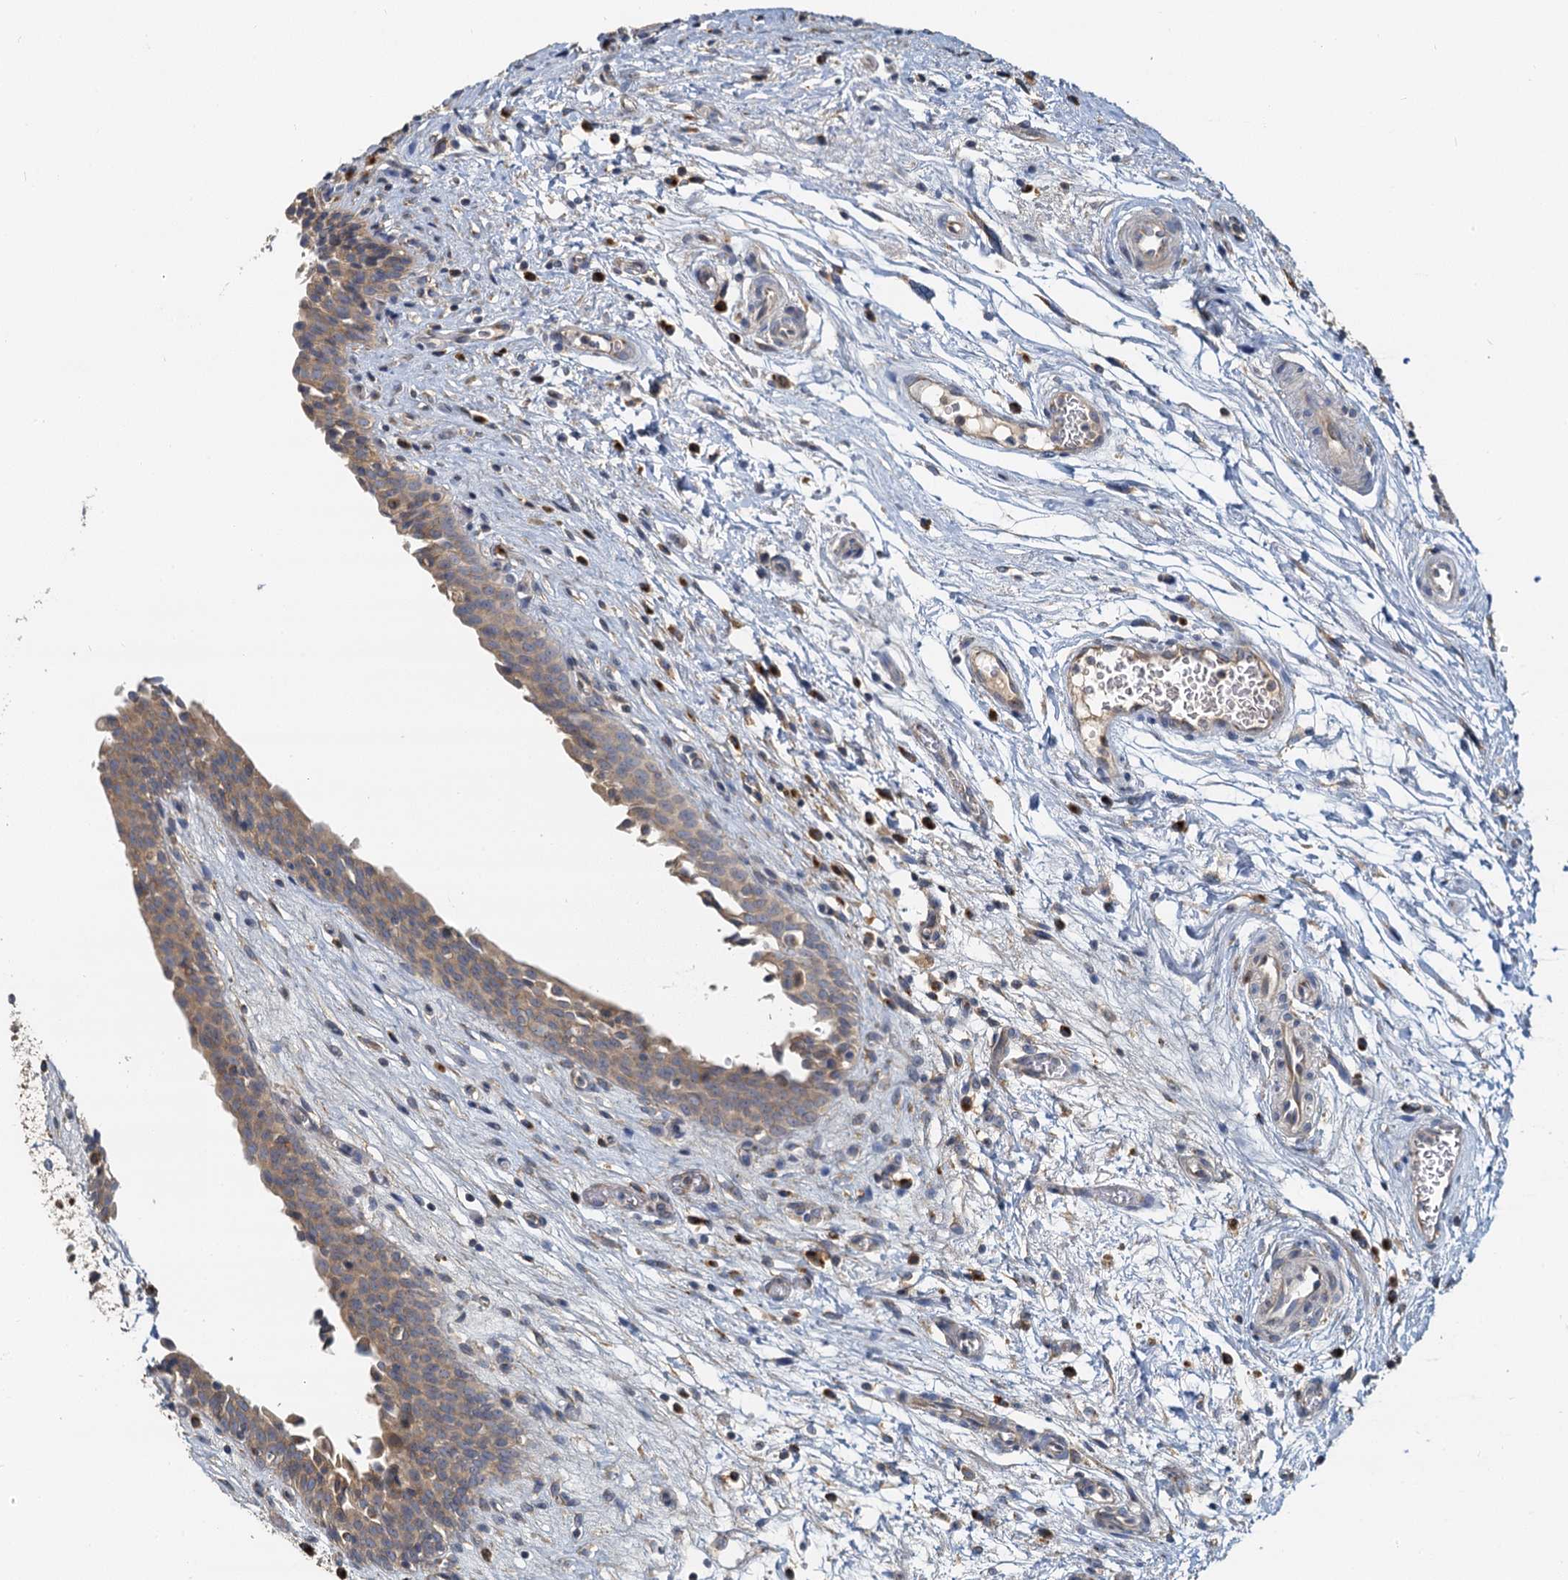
{"staining": {"intensity": "moderate", "quantity": "<25%", "location": "cytoplasmic/membranous"}, "tissue": "urinary bladder", "cell_type": "Urothelial cells", "image_type": "normal", "snomed": [{"axis": "morphology", "description": "Normal tissue, NOS"}, {"axis": "topography", "description": "Urinary bladder"}], "caption": "Immunohistochemical staining of unremarkable urinary bladder shows <25% levels of moderate cytoplasmic/membranous protein staining in about <25% of urothelial cells. (Stains: DAB in brown, nuclei in blue, Microscopy: brightfield microscopy at high magnification).", "gene": "NKAPD1", "patient": {"sex": "male", "age": 83}}